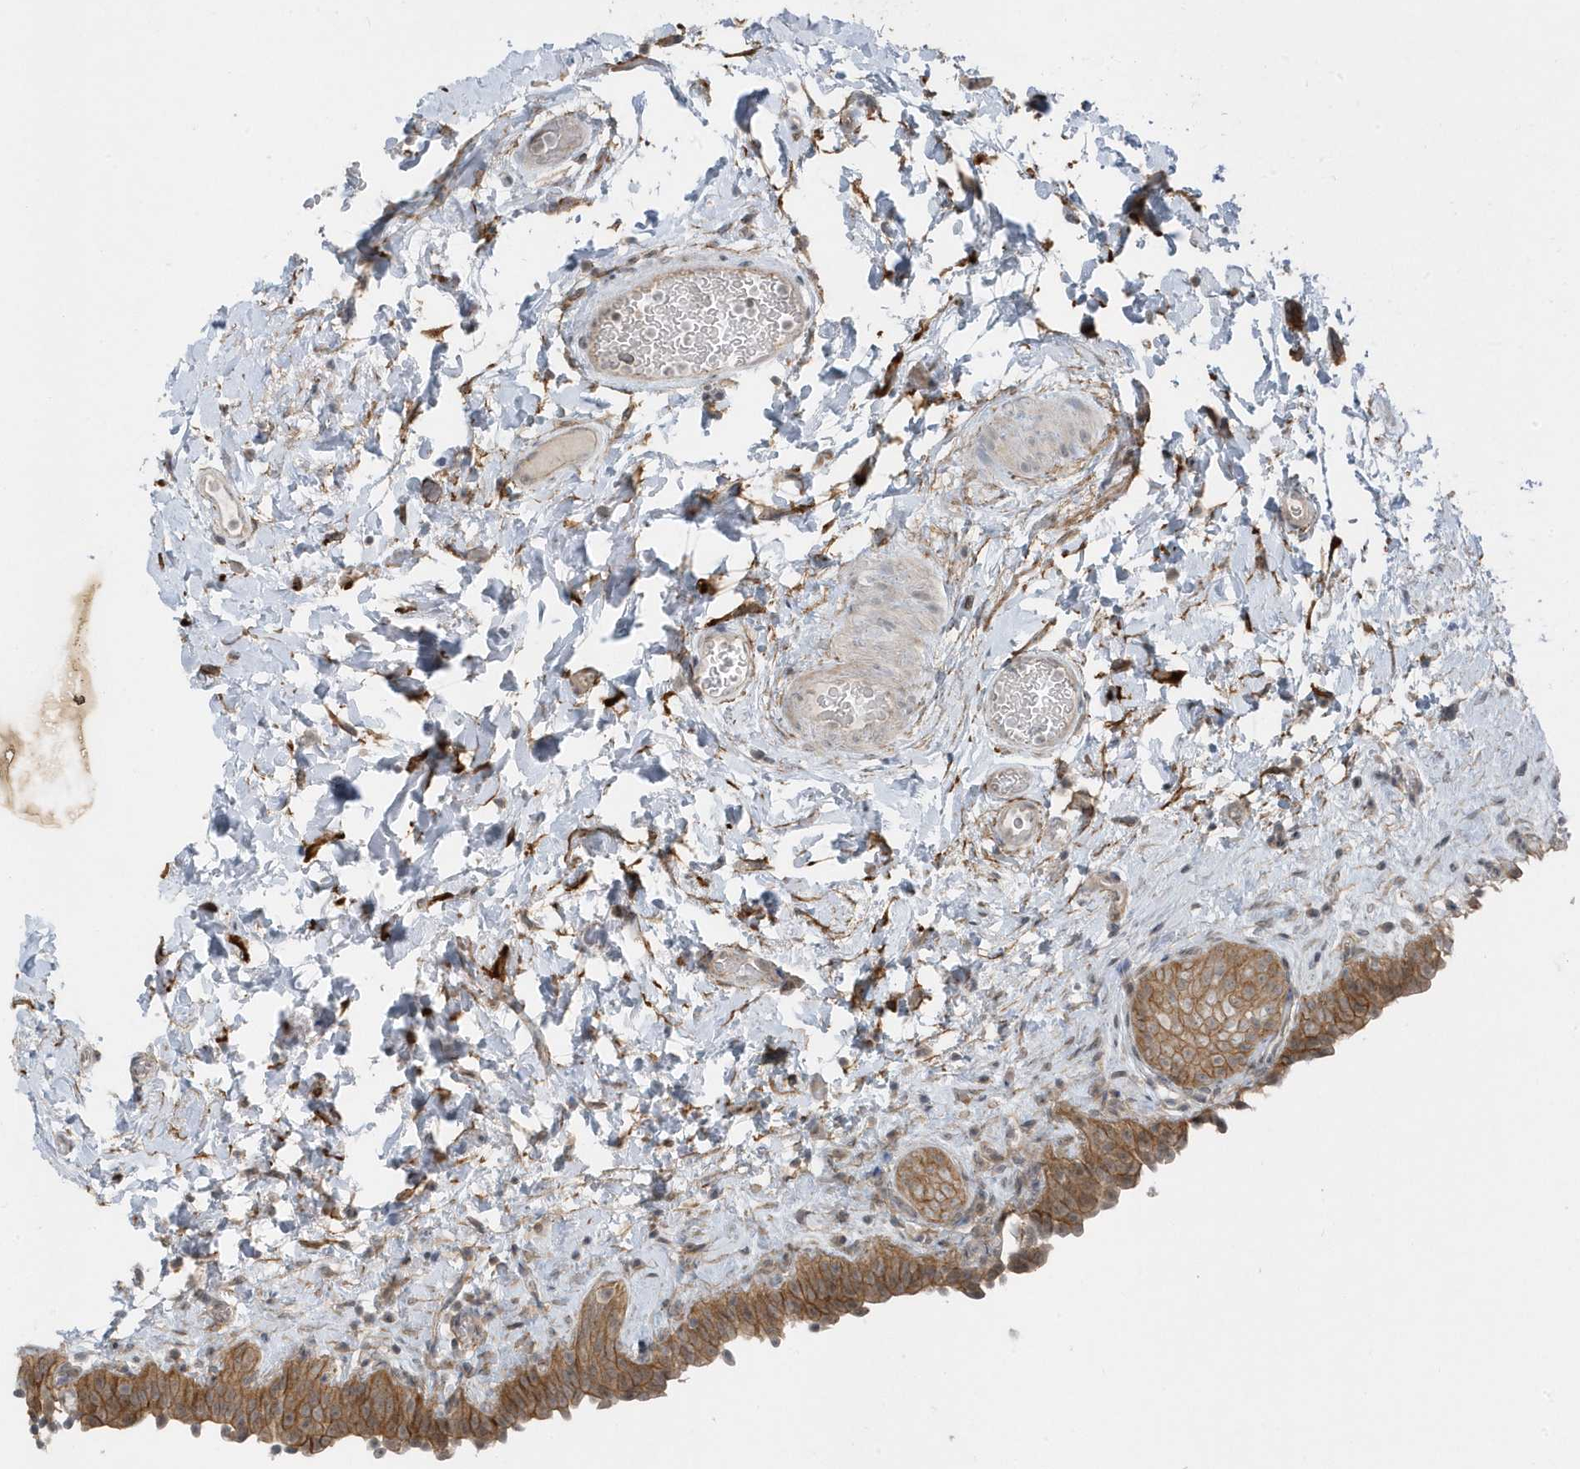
{"staining": {"intensity": "moderate", "quantity": ">75%", "location": "cytoplasmic/membranous"}, "tissue": "urinary bladder", "cell_type": "Urothelial cells", "image_type": "normal", "snomed": [{"axis": "morphology", "description": "Normal tissue, NOS"}, {"axis": "topography", "description": "Urinary bladder"}], "caption": "About >75% of urothelial cells in benign urinary bladder exhibit moderate cytoplasmic/membranous protein expression as visualized by brown immunohistochemical staining.", "gene": "PARD3B", "patient": {"sex": "male", "age": 83}}